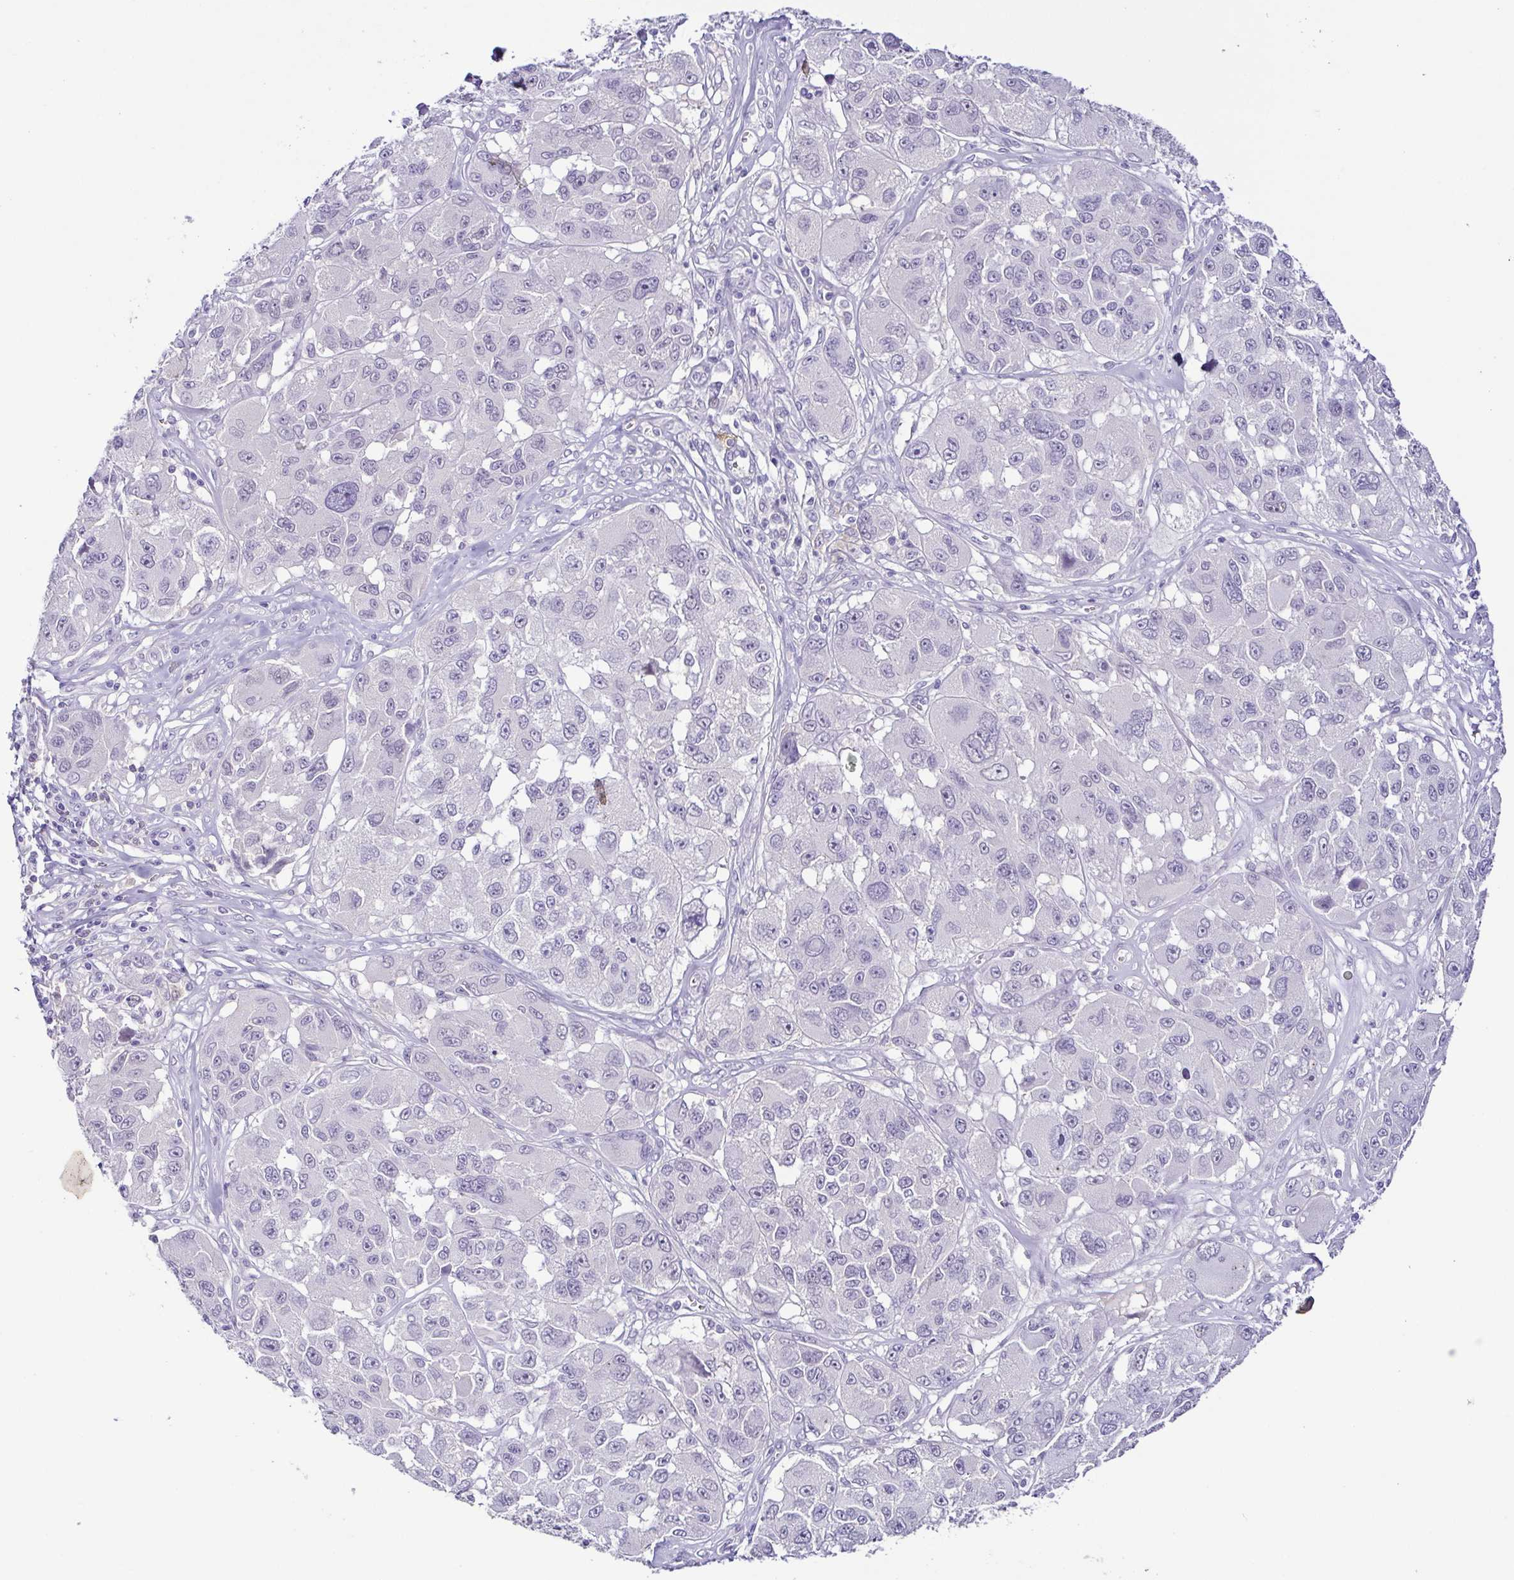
{"staining": {"intensity": "negative", "quantity": "none", "location": "none"}, "tissue": "melanoma", "cell_type": "Tumor cells", "image_type": "cancer", "snomed": [{"axis": "morphology", "description": "Malignant melanoma, NOS"}, {"axis": "topography", "description": "Skin"}], "caption": "Immunohistochemistry (IHC) of melanoma demonstrates no positivity in tumor cells.", "gene": "TERT", "patient": {"sex": "female", "age": 66}}